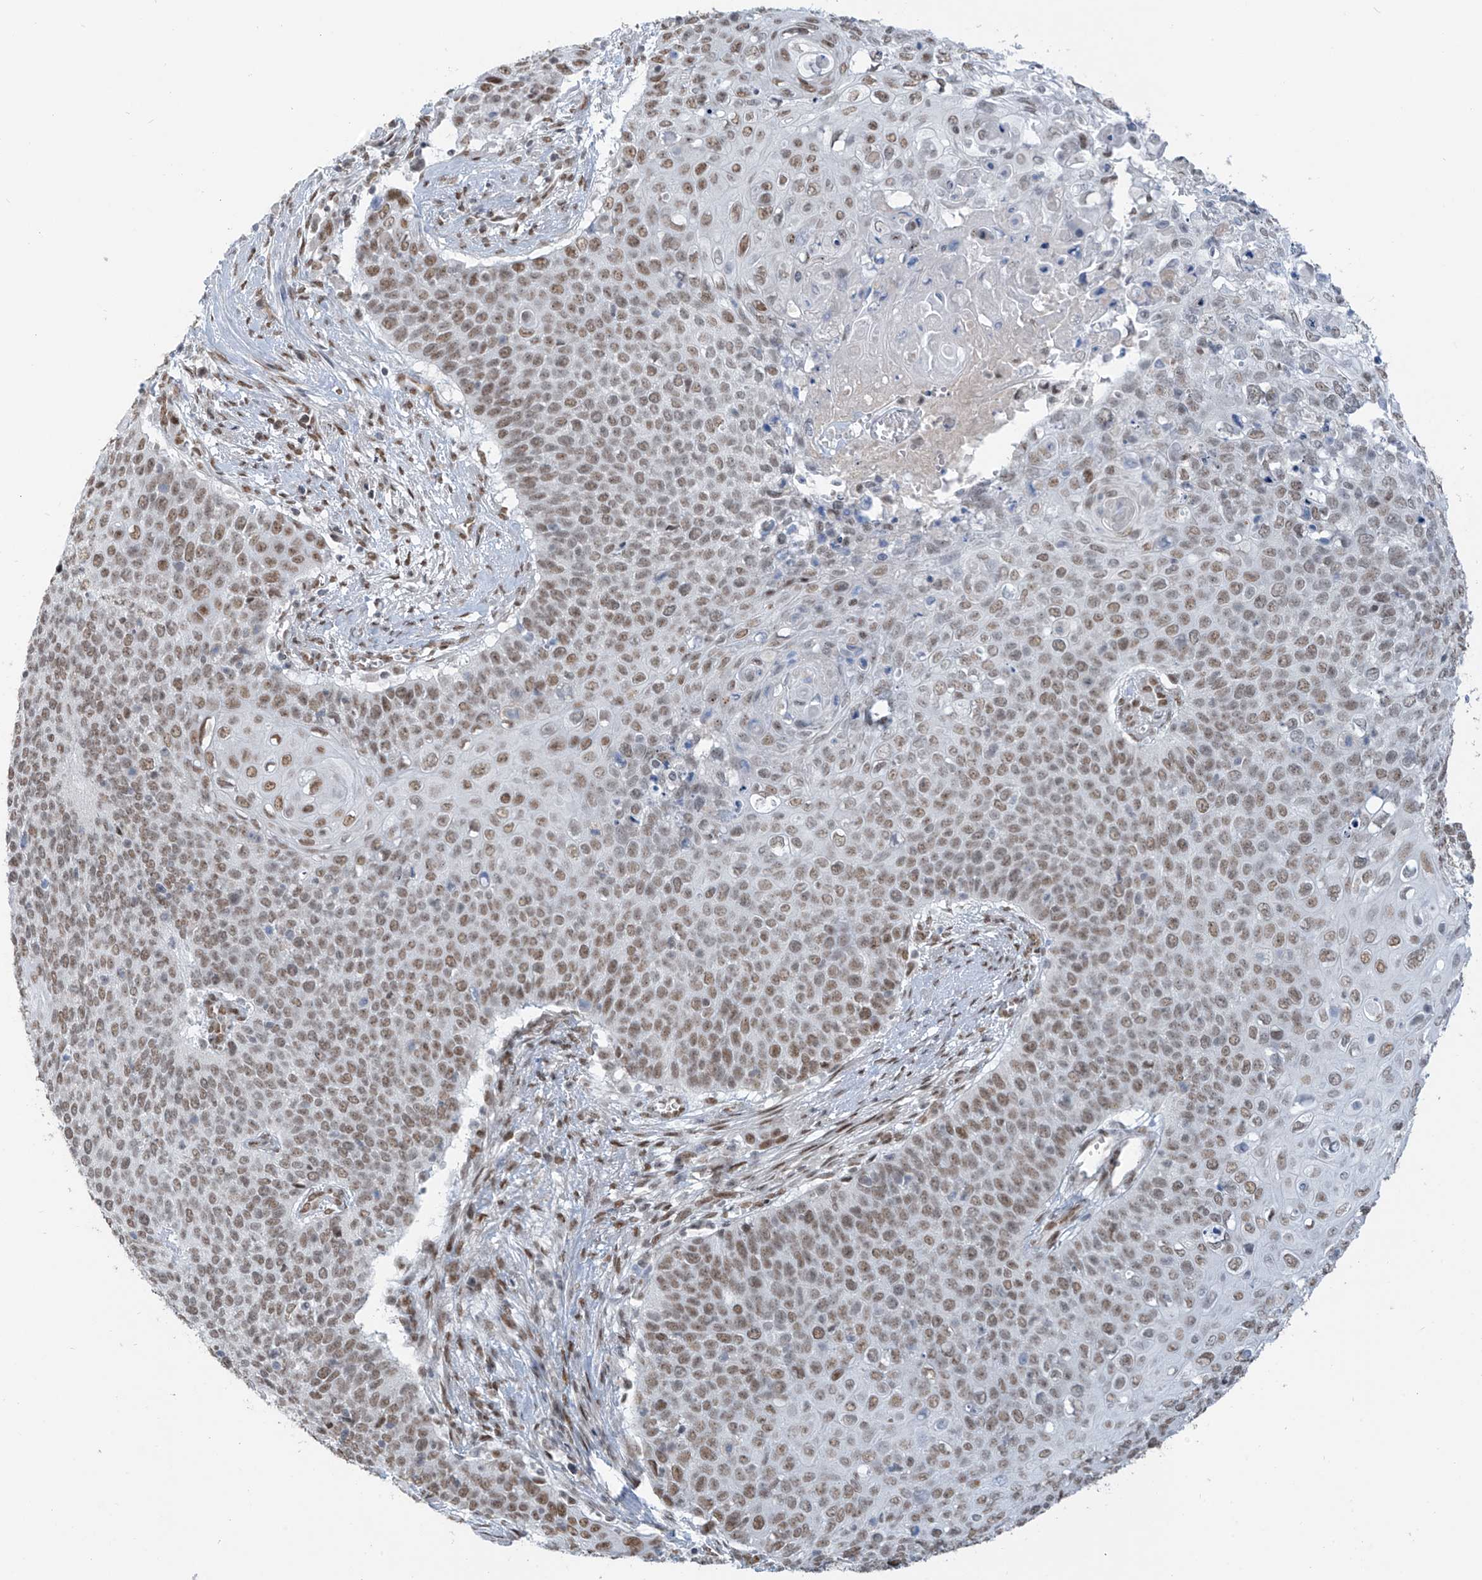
{"staining": {"intensity": "moderate", "quantity": ">75%", "location": "nuclear"}, "tissue": "cervical cancer", "cell_type": "Tumor cells", "image_type": "cancer", "snomed": [{"axis": "morphology", "description": "Squamous cell carcinoma, NOS"}, {"axis": "topography", "description": "Cervix"}], "caption": "Cervical squamous cell carcinoma stained with a protein marker displays moderate staining in tumor cells.", "gene": "MCM9", "patient": {"sex": "female", "age": 39}}